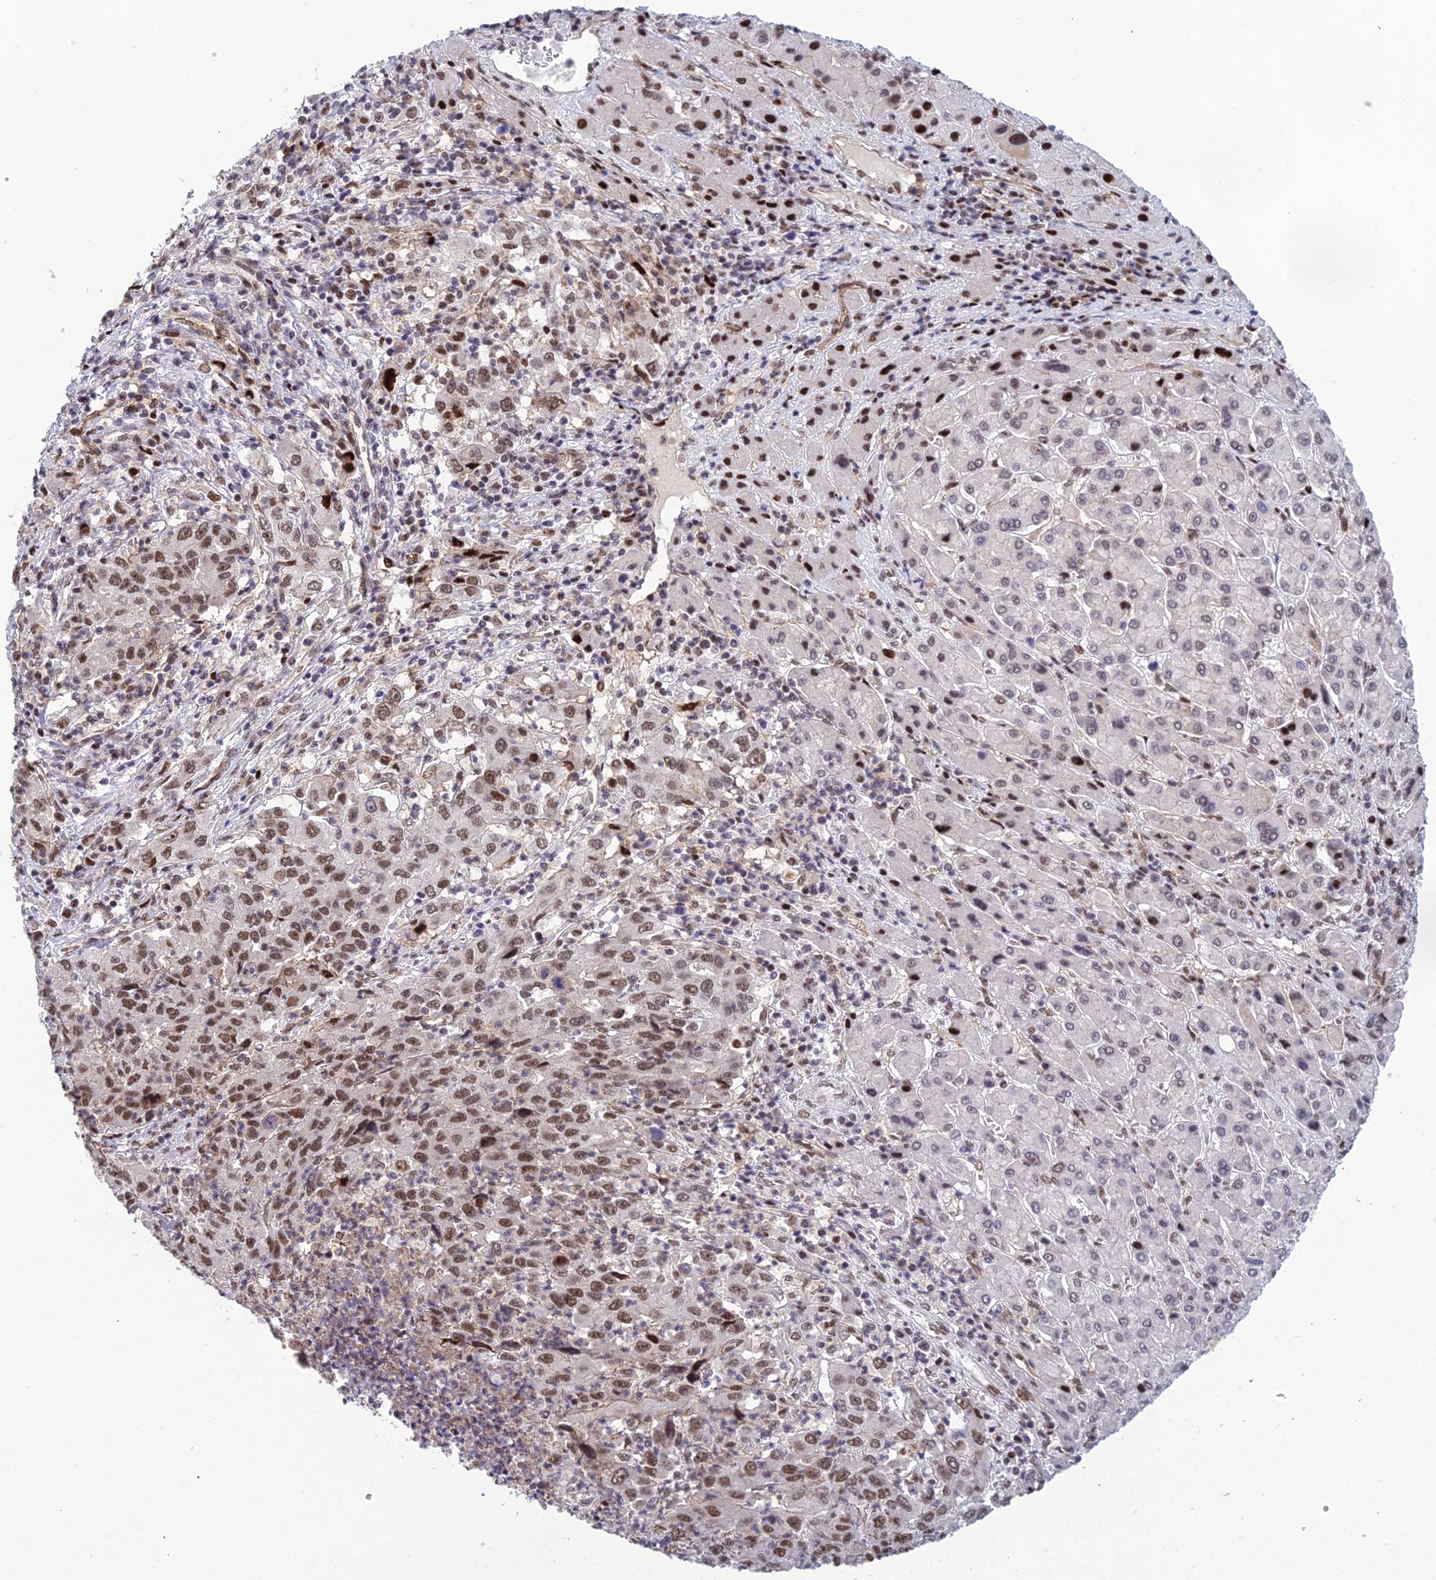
{"staining": {"intensity": "moderate", "quantity": ">75%", "location": "nuclear"}, "tissue": "liver cancer", "cell_type": "Tumor cells", "image_type": "cancer", "snomed": [{"axis": "morphology", "description": "Carcinoma, Hepatocellular, NOS"}, {"axis": "topography", "description": "Liver"}], "caption": "This is an image of IHC staining of liver cancer (hepatocellular carcinoma), which shows moderate expression in the nuclear of tumor cells.", "gene": "RANBP3", "patient": {"sex": "male", "age": 63}}